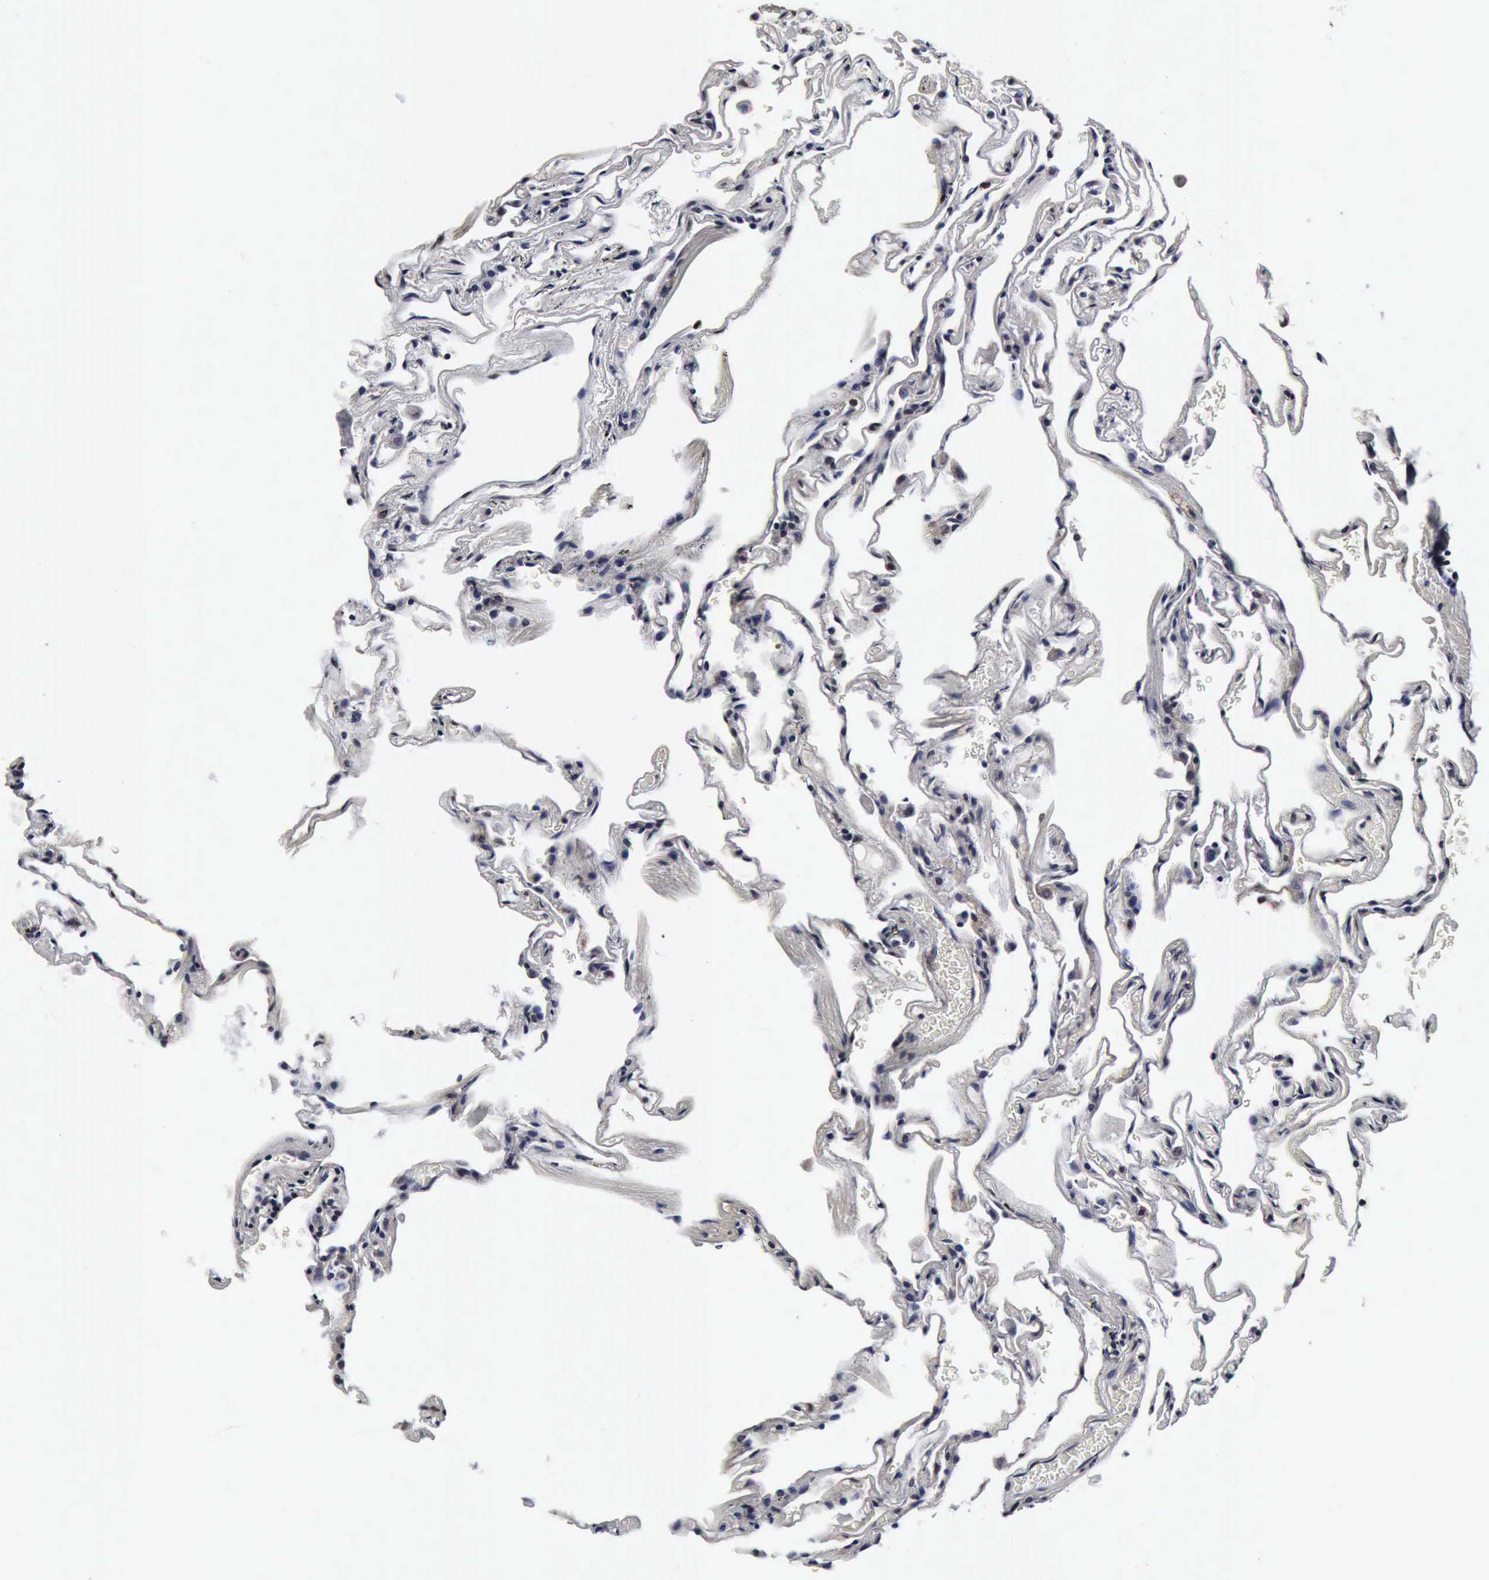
{"staining": {"intensity": "weak", "quantity": "25%-75%", "location": "none"}, "tissue": "lung", "cell_type": "Alveolar cells", "image_type": "normal", "snomed": [{"axis": "morphology", "description": "Normal tissue, NOS"}, {"axis": "morphology", "description": "Inflammation, NOS"}, {"axis": "topography", "description": "Lung"}], "caption": "The histopathology image shows immunohistochemical staining of normal lung. There is weak None positivity is identified in about 25%-75% of alveolar cells. The staining was performed using DAB (3,3'-diaminobenzidine) to visualize the protein expression in brown, while the nuclei were stained in blue with hematoxylin (Magnification: 20x).", "gene": "UBC", "patient": {"sex": "male", "age": 69}}